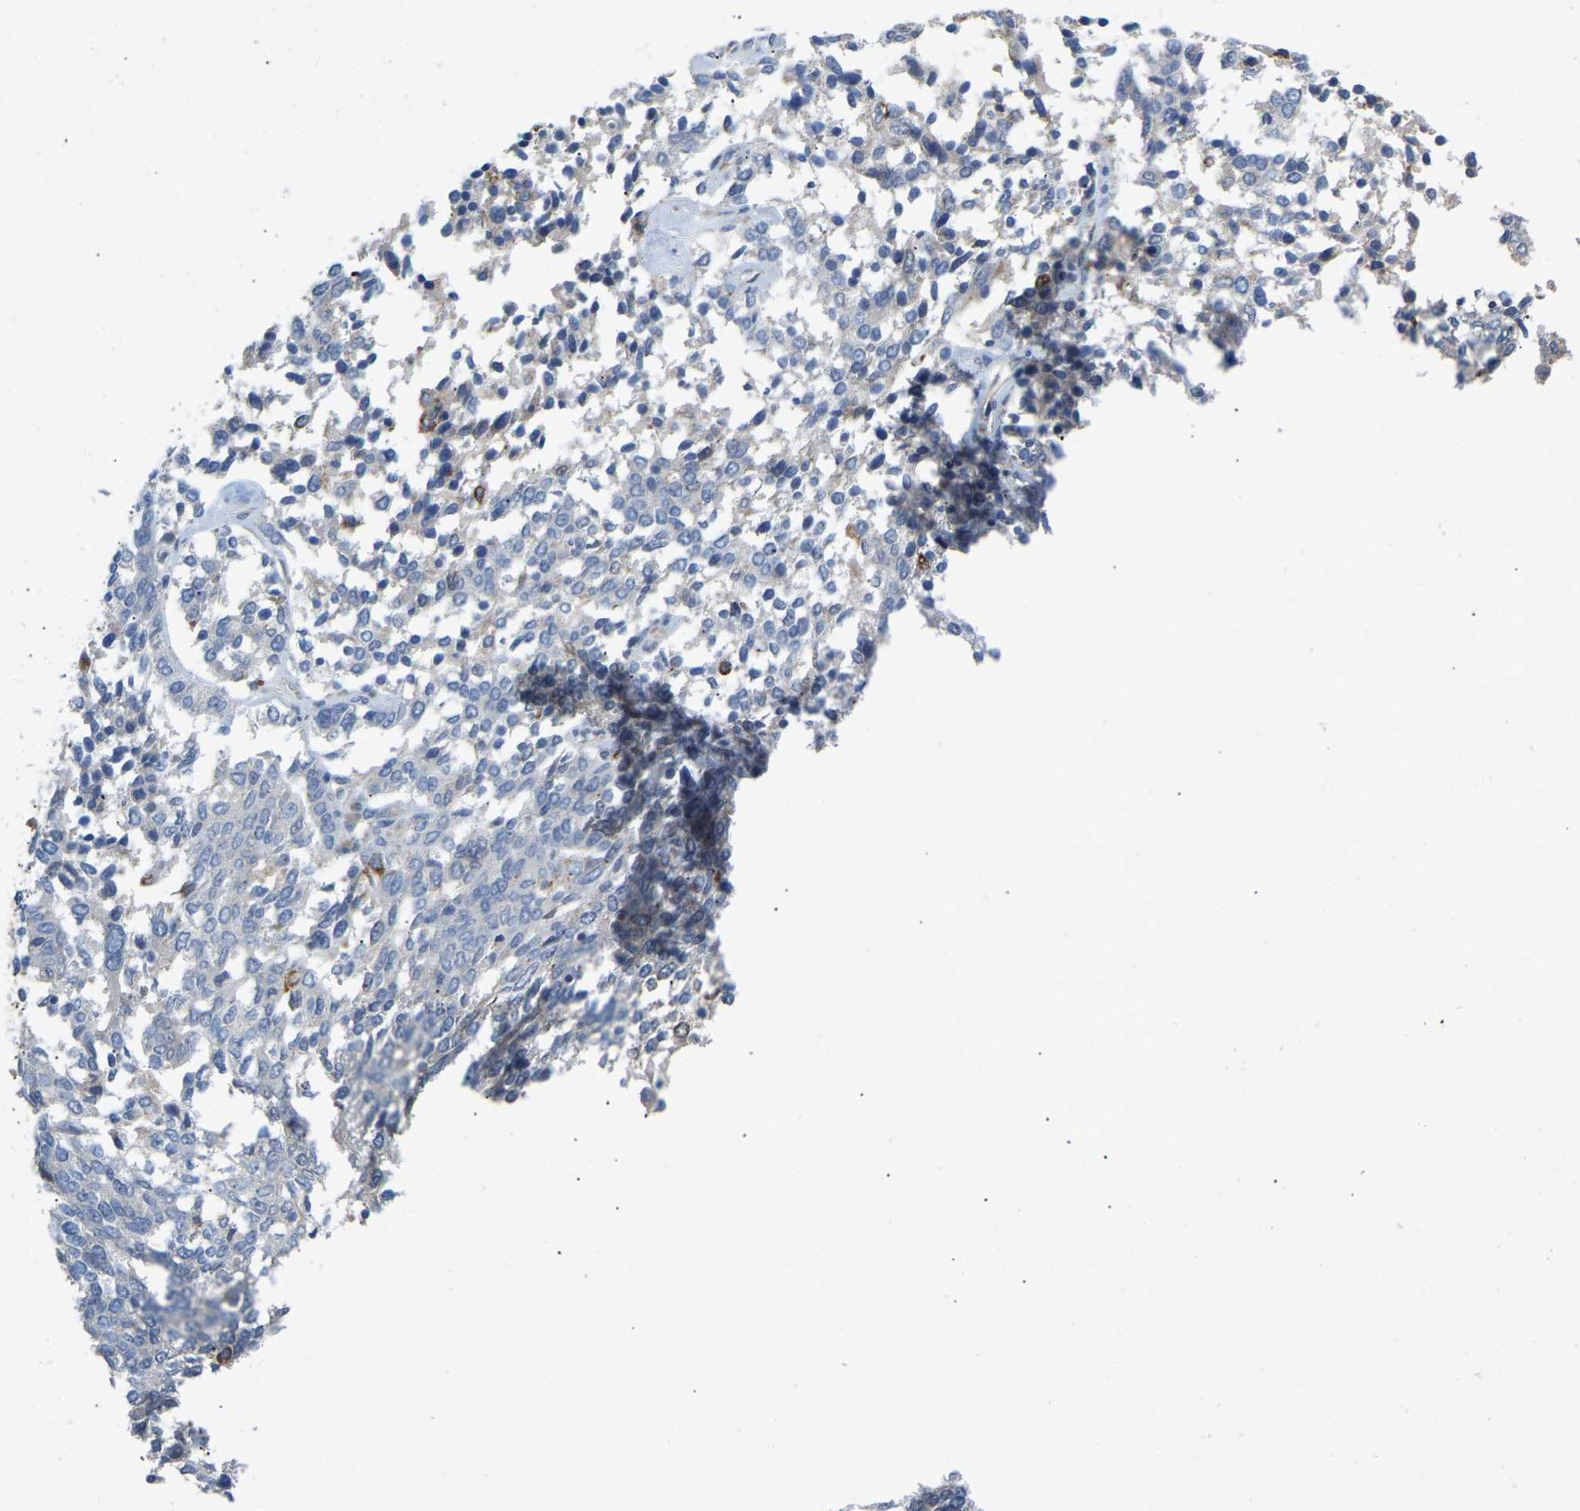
{"staining": {"intensity": "negative", "quantity": "none", "location": "none"}, "tissue": "ovarian cancer", "cell_type": "Tumor cells", "image_type": "cancer", "snomed": [{"axis": "morphology", "description": "Cystadenocarcinoma, serous, NOS"}, {"axis": "topography", "description": "Ovary"}], "caption": "Immunohistochemistry histopathology image of ovarian cancer (serous cystadenocarcinoma) stained for a protein (brown), which exhibits no staining in tumor cells.", "gene": "RHEB", "patient": {"sex": "female", "age": 44}}